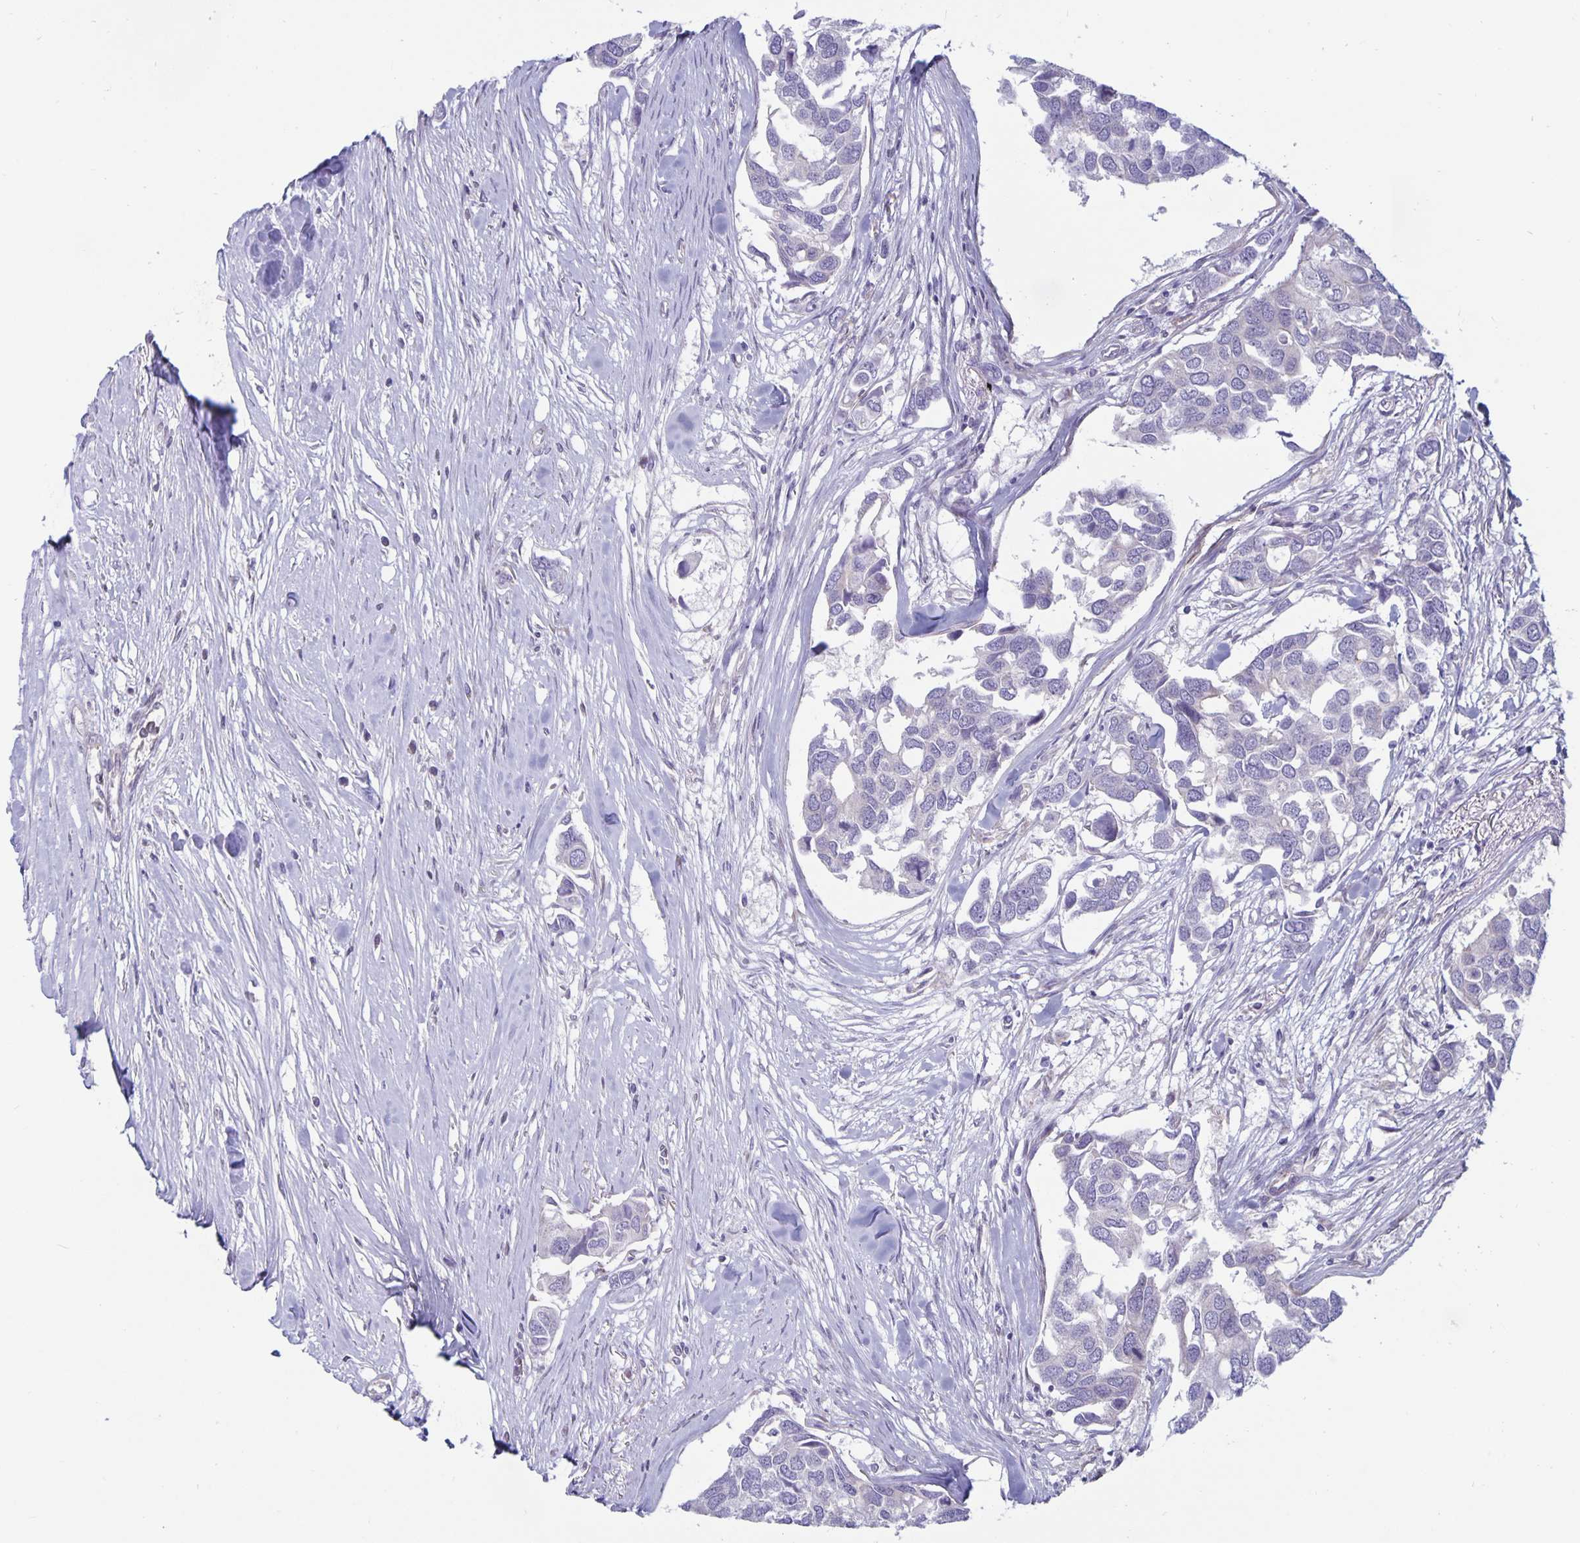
{"staining": {"intensity": "negative", "quantity": "none", "location": "none"}, "tissue": "breast cancer", "cell_type": "Tumor cells", "image_type": "cancer", "snomed": [{"axis": "morphology", "description": "Duct carcinoma"}, {"axis": "topography", "description": "Breast"}], "caption": "This image is of breast cancer (invasive ductal carcinoma) stained with IHC to label a protein in brown with the nuclei are counter-stained blue. There is no positivity in tumor cells. Nuclei are stained in blue.", "gene": "PLCB3", "patient": {"sex": "female", "age": 83}}